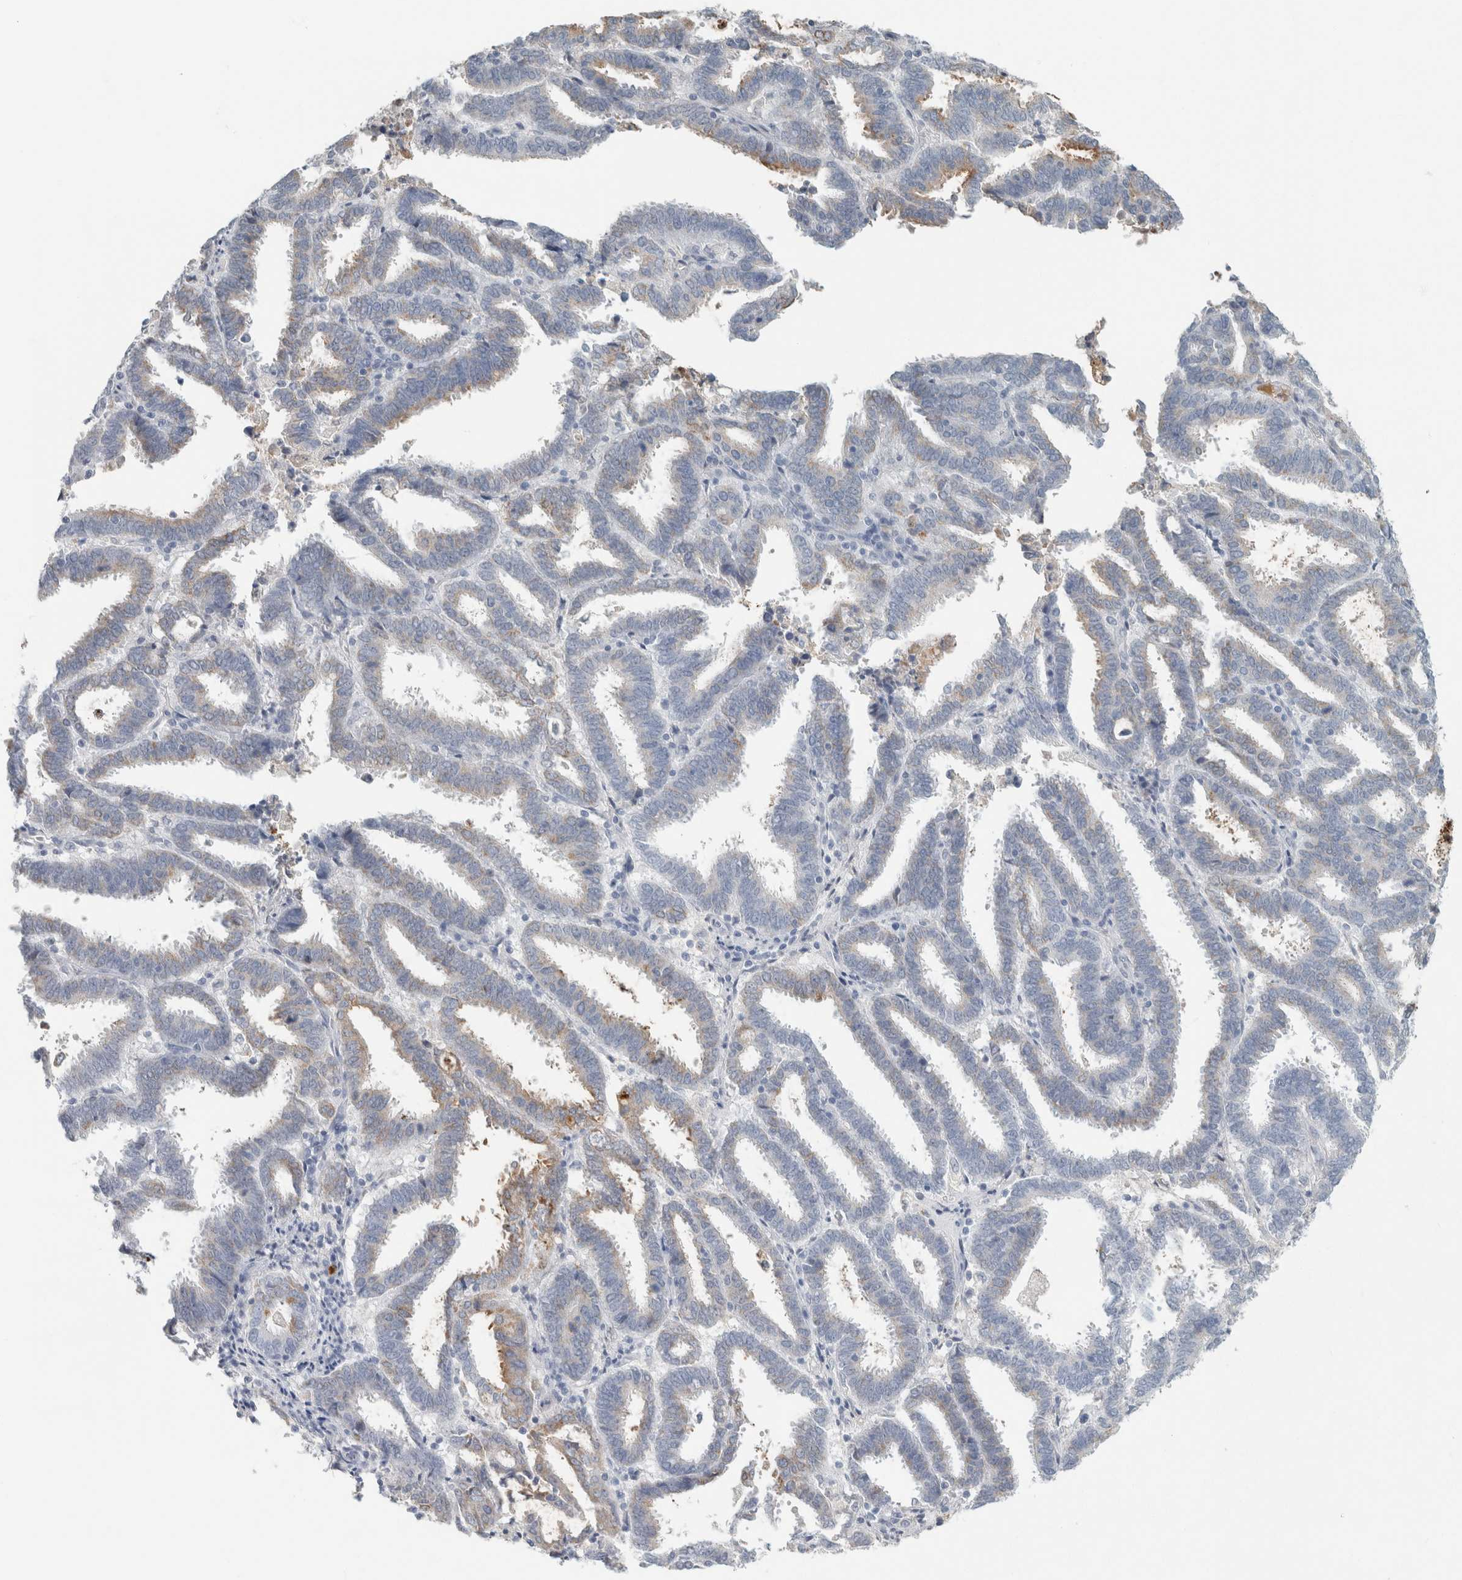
{"staining": {"intensity": "weak", "quantity": "<25%", "location": "cytoplasmic/membranous"}, "tissue": "endometrial cancer", "cell_type": "Tumor cells", "image_type": "cancer", "snomed": [{"axis": "morphology", "description": "Adenocarcinoma, NOS"}, {"axis": "topography", "description": "Uterus"}], "caption": "This is a histopathology image of immunohistochemistry staining of adenocarcinoma (endometrial), which shows no expression in tumor cells.", "gene": "IL6", "patient": {"sex": "female", "age": 83}}